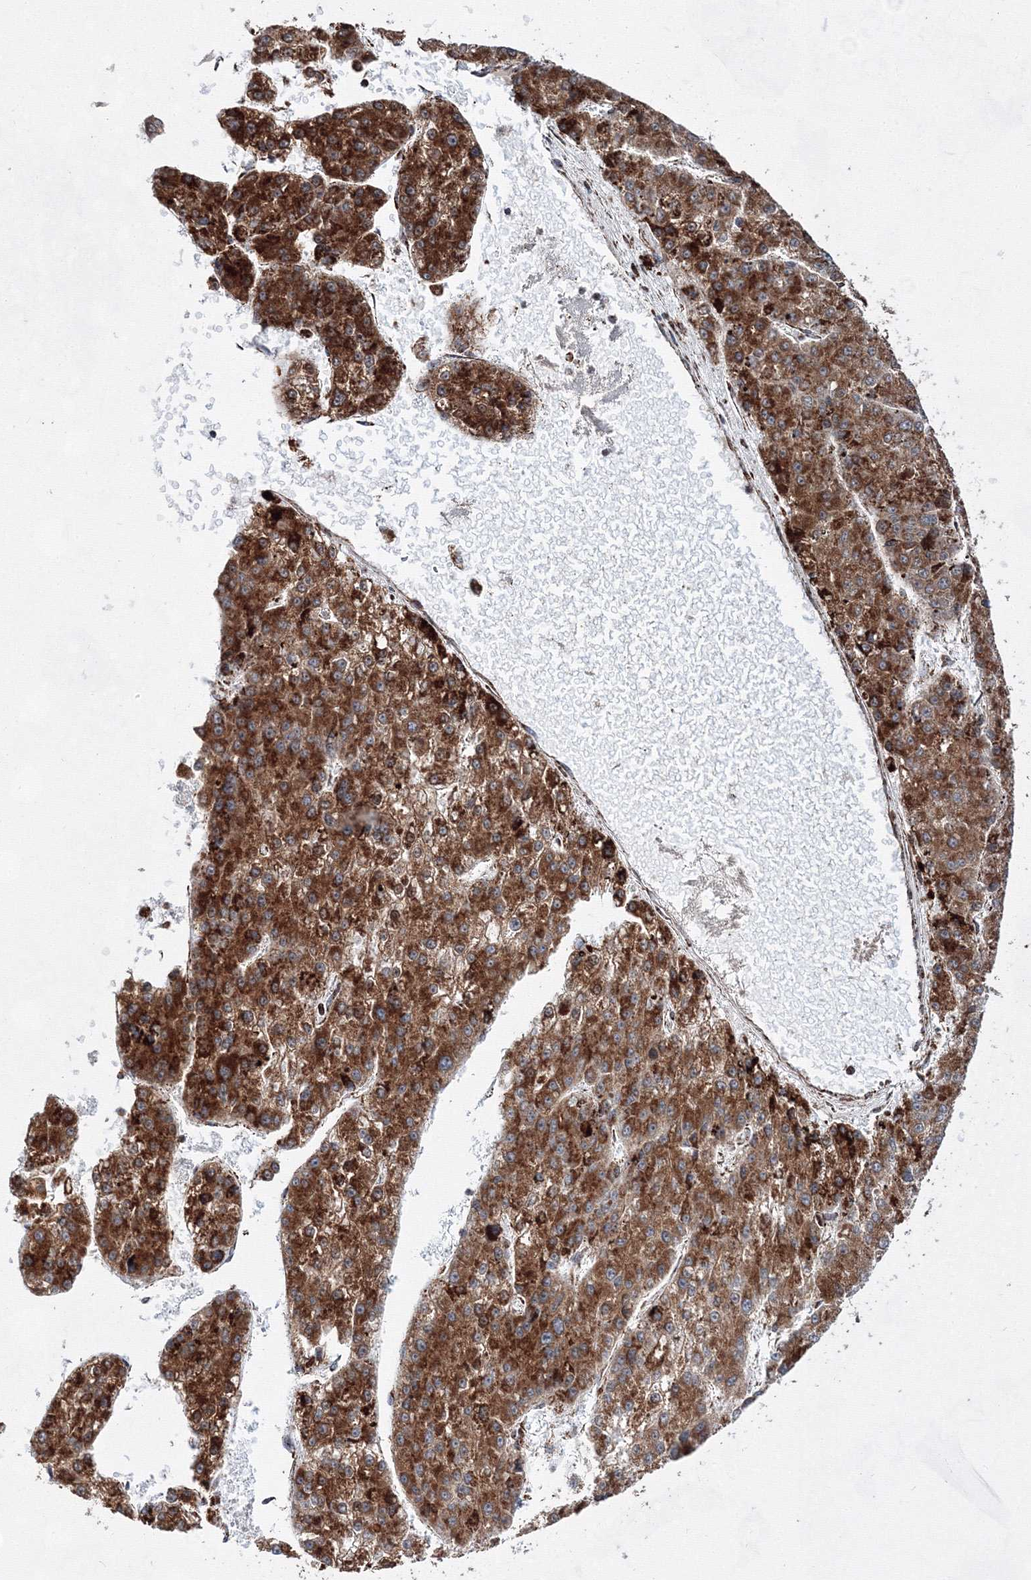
{"staining": {"intensity": "strong", "quantity": ">75%", "location": "cytoplasmic/membranous"}, "tissue": "liver cancer", "cell_type": "Tumor cells", "image_type": "cancer", "snomed": [{"axis": "morphology", "description": "Carcinoma, Hepatocellular, NOS"}, {"axis": "topography", "description": "Liver"}], "caption": "IHC staining of liver cancer (hepatocellular carcinoma), which displays high levels of strong cytoplasmic/membranous expression in about >75% of tumor cells indicating strong cytoplasmic/membranous protein positivity. The staining was performed using DAB (brown) for protein detection and nuclei were counterstained in hematoxylin (blue).", "gene": "HADHB", "patient": {"sex": "female", "age": 73}}